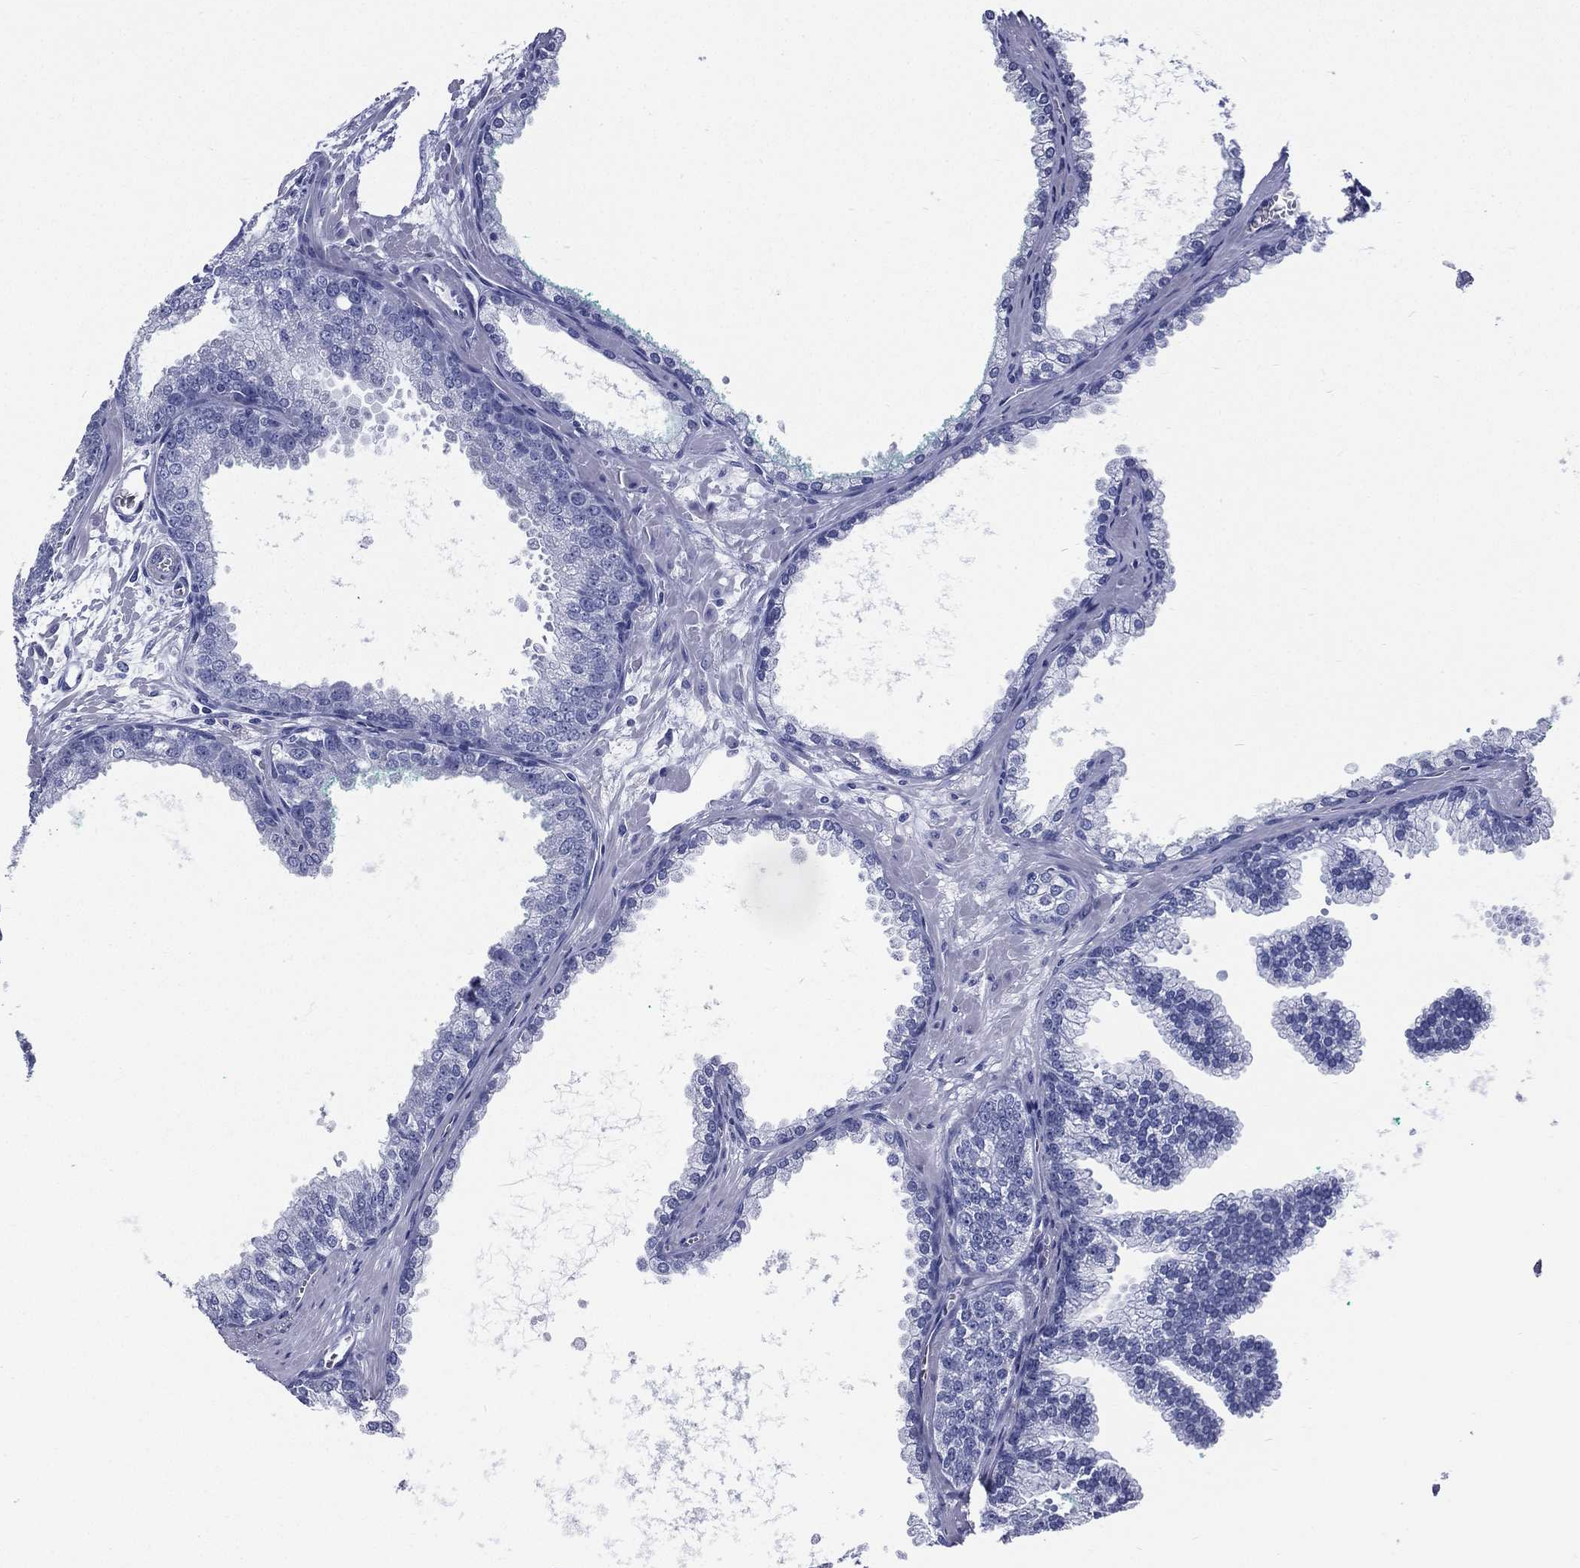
{"staining": {"intensity": "negative", "quantity": "none", "location": "none"}, "tissue": "prostate cancer", "cell_type": "Tumor cells", "image_type": "cancer", "snomed": [{"axis": "morphology", "description": "Adenocarcinoma, NOS"}, {"axis": "topography", "description": "Prostate"}], "caption": "IHC micrograph of human prostate adenocarcinoma stained for a protein (brown), which displays no positivity in tumor cells. (Stains: DAB immunohistochemistry (IHC) with hematoxylin counter stain, Microscopy: brightfield microscopy at high magnification).", "gene": "RSPH4A", "patient": {"sex": "male", "age": 67}}